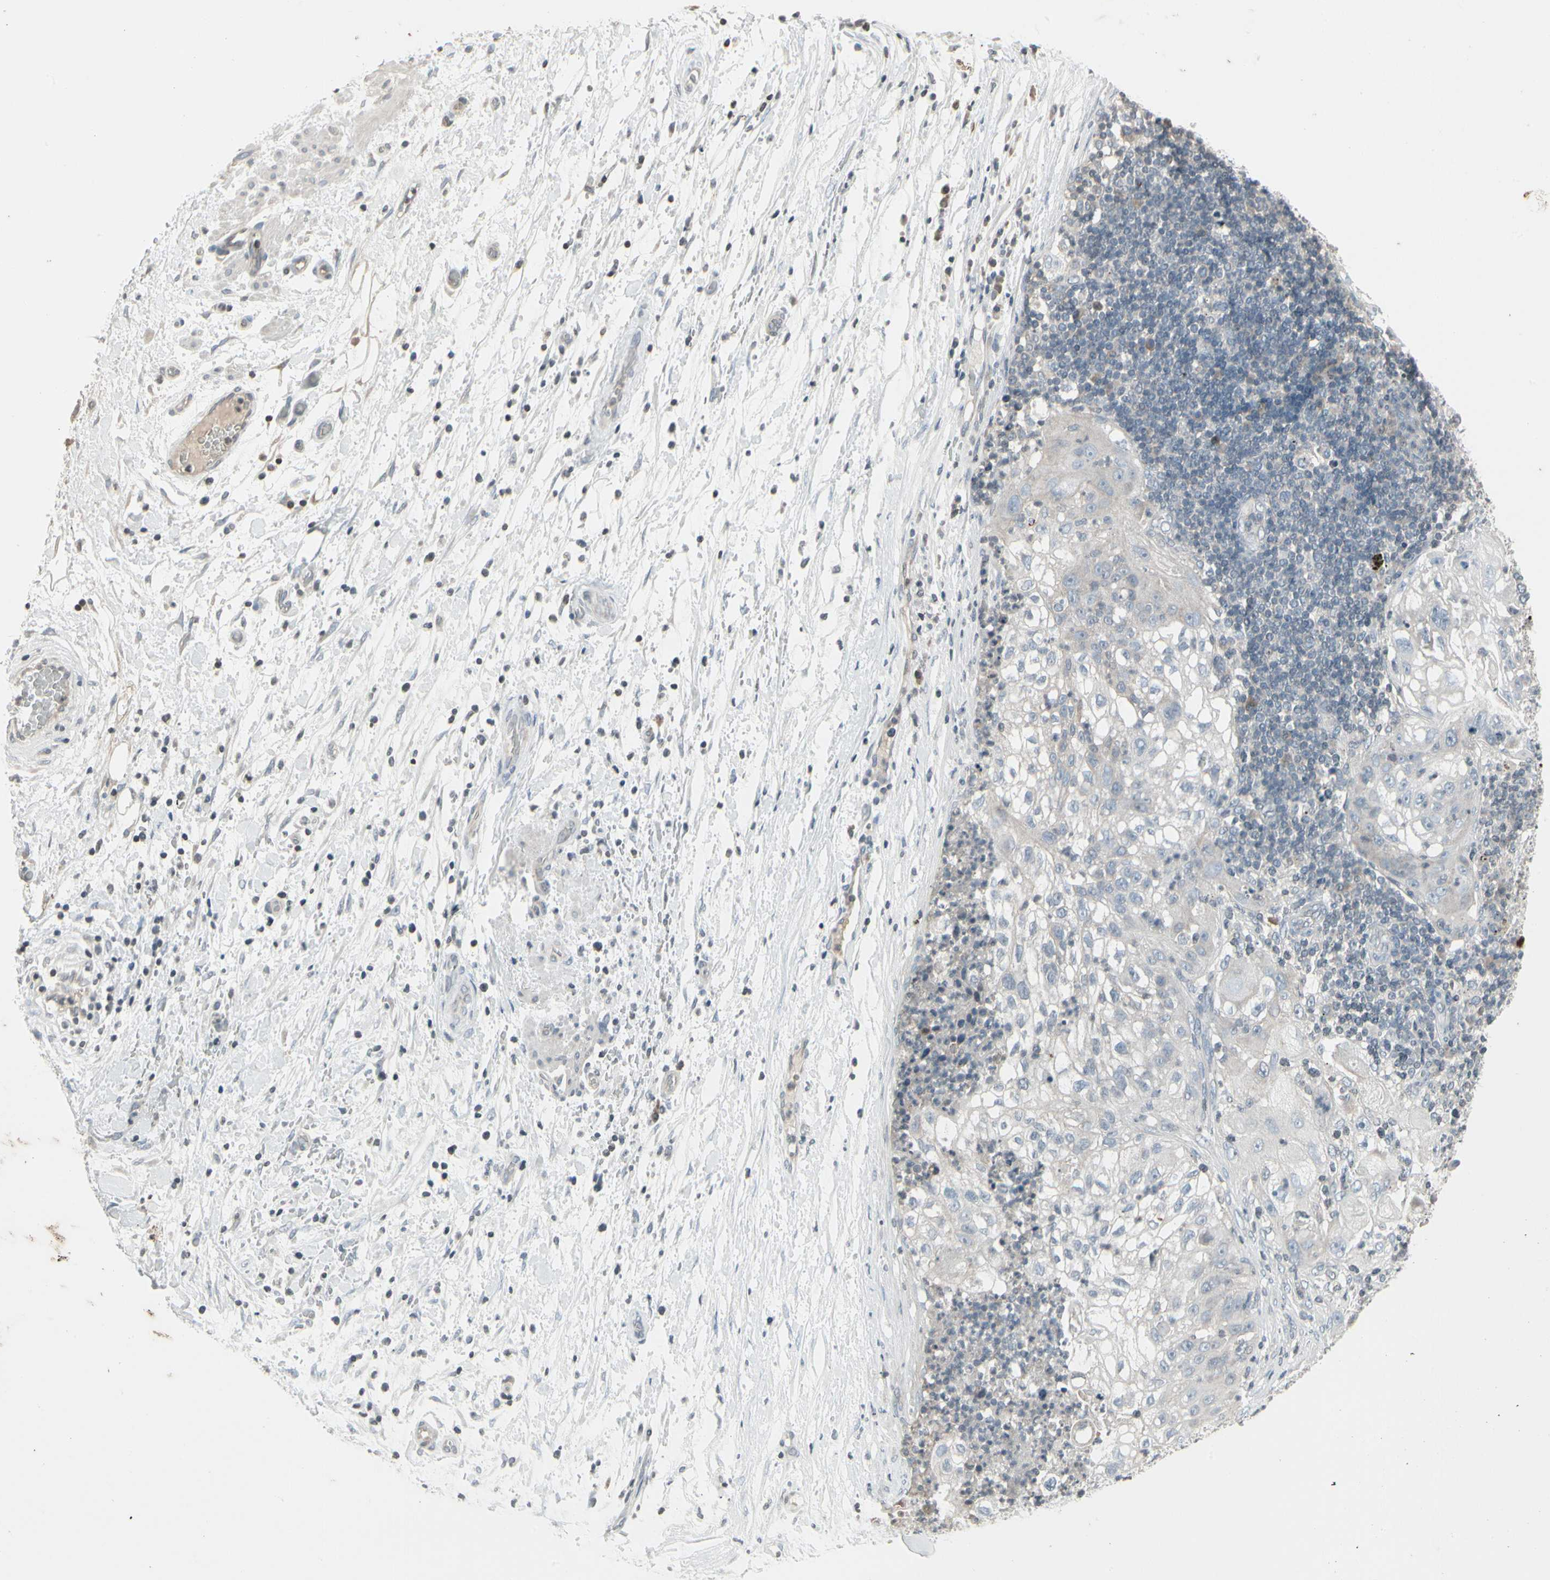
{"staining": {"intensity": "negative", "quantity": "none", "location": "none"}, "tissue": "lung cancer", "cell_type": "Tumor cells", "image_type": "cancer", "snomed": [{"axis": "morphology", "description": "Inflammation, NOS"}, {"axis": "morphology", "description": "Squamous cell carcinoma, NOS"}, {"axis": "topography", "description": "Lymph node"}, {"axis": "topography", "description": "Soft tissue"}, {"axis": "topography", "description": "Lung"}], "caption": "Tumor cells are negative for protein expression in human lung cancer. (Immunohistochemistry (ihc), brightfield microscopy, high magnification).", "gene": "ARG2", "patient": {"sex": "male", "age": 66}}